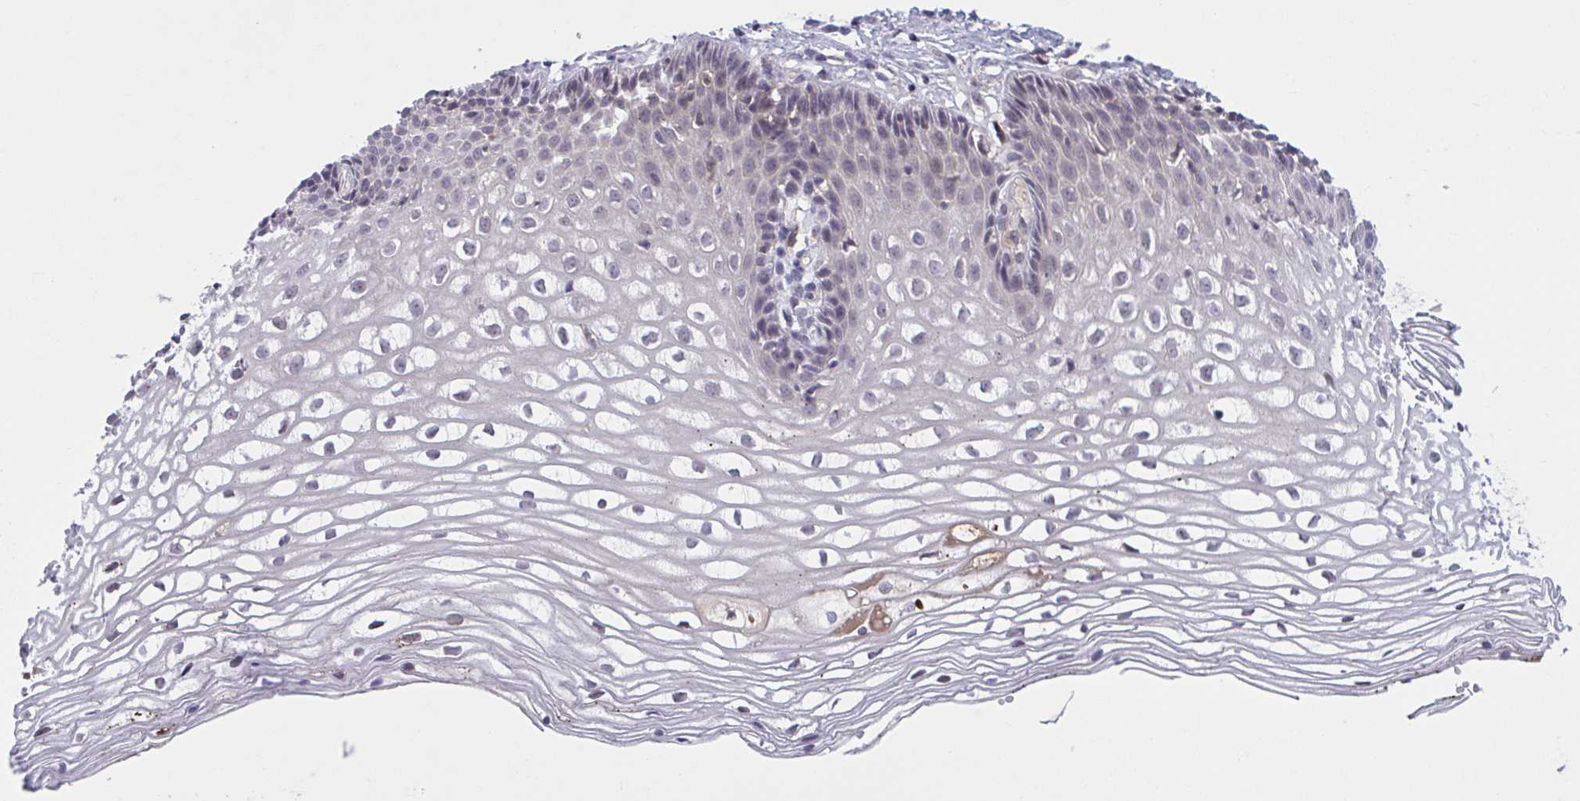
{"staining": {"intensity": "weak", "quantity": ">75%", "location": "cytoplasmic/membranous"}, "tissue": "cervix", "cell_type": "Glandular cells", "image_type": "normal", "snomed": [{"axis": "morphology", "description": "Normal tissue, NOS"}, {"axis": "topography", "description": "Cervix"}], "caption": "High-magnification brightfield microscopy of normal cervix stained with DAB (brown) and counterstained with hematoxylin (blue). glandular cells exhibit weak cytoplasmic/membranous positivity is seen in approximately>75% of cells.", "gene": "TTC7B", "patient": {"sex": "female", "age": 36}}